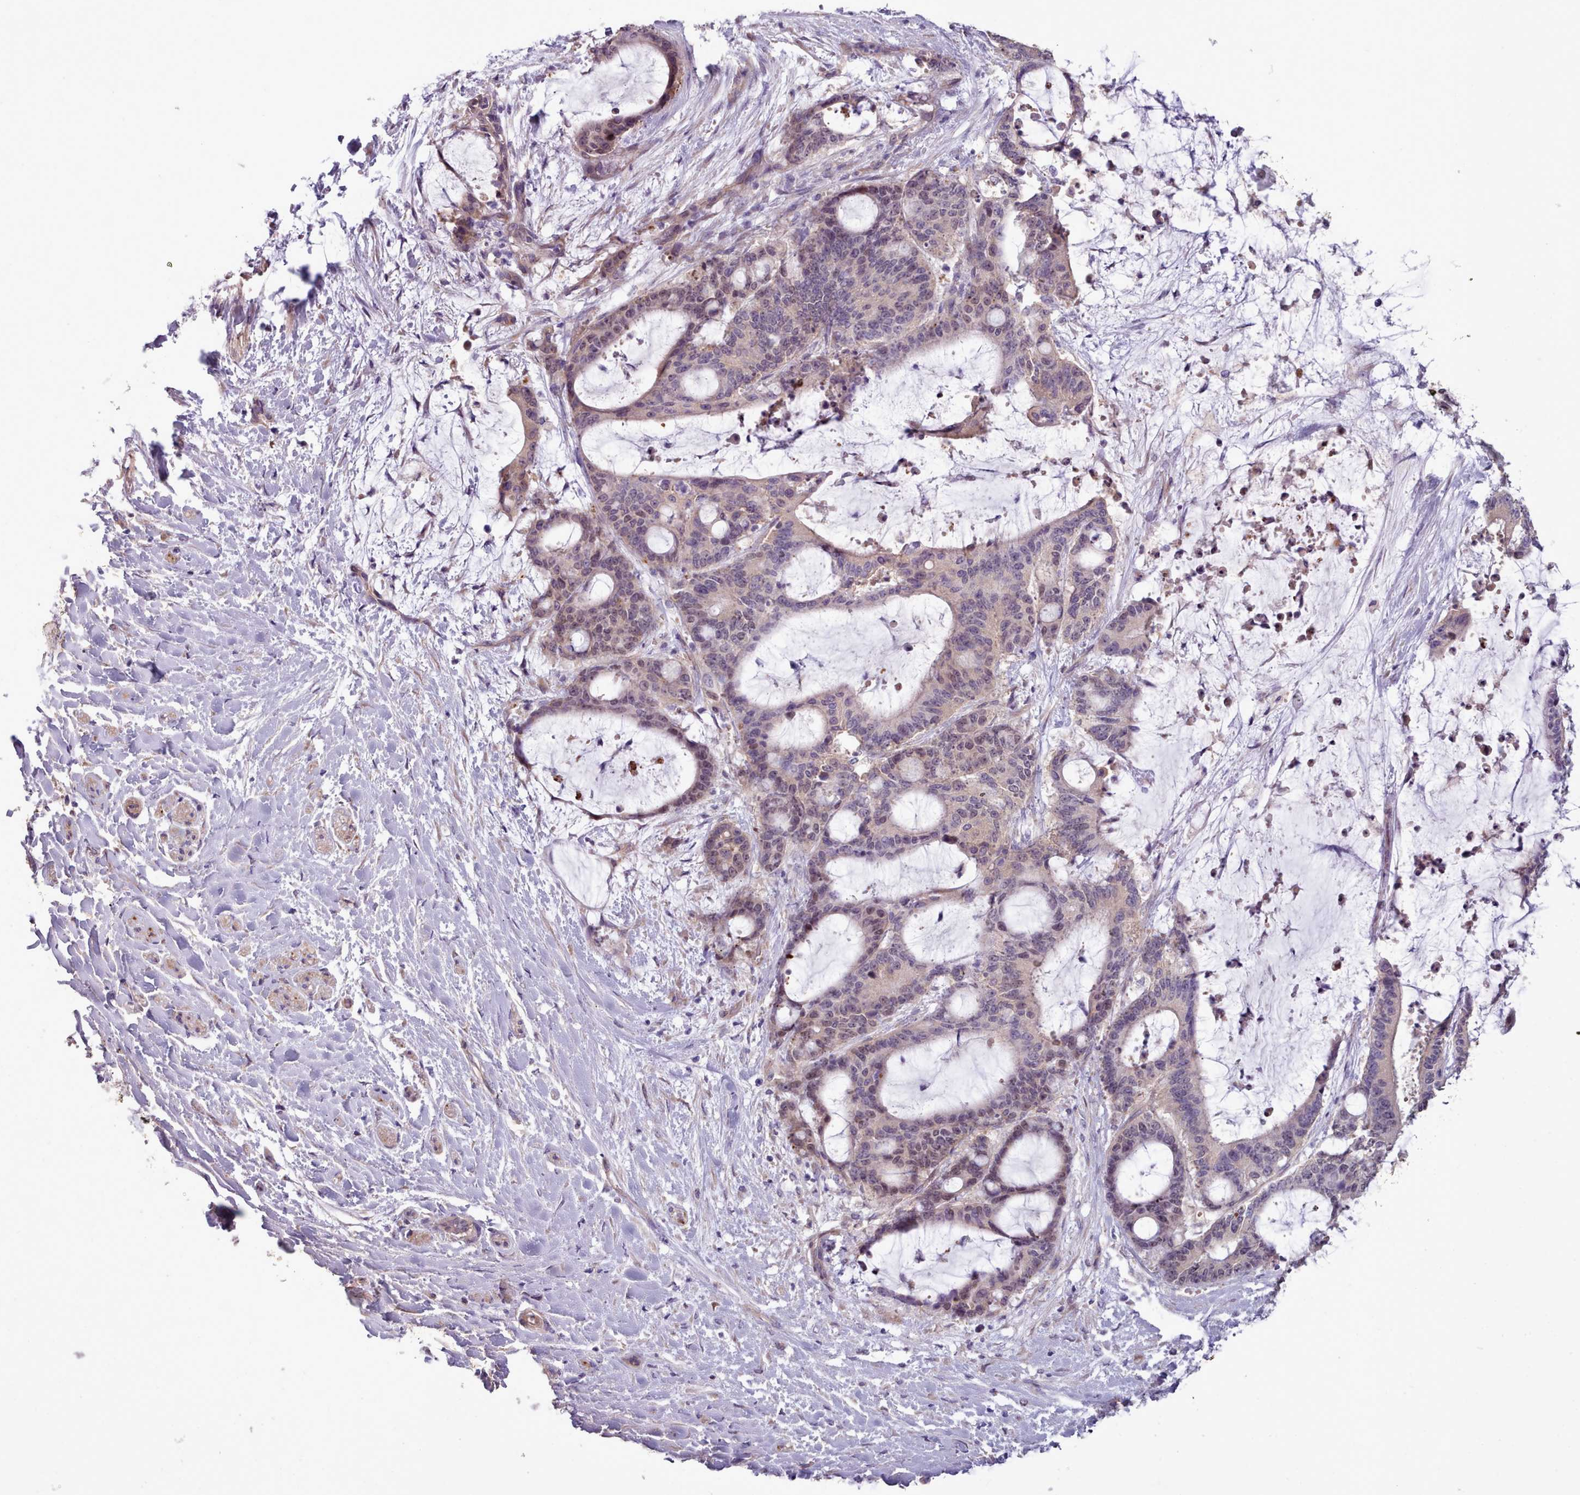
{"staining": {"intensity": "moderate", "quantity": "<25%", "location": "nuclear"}, "tissue": "liver cancer", "cell_type": "Tumor cells", "image_type": "cancer", "snomed": [{"axis": "morphology", "description": "Normal tissue, NOS"}, {"axis": "morphology", "description": "Cholangiocarcinoma"}, {"axis": "topography", "description": "Liver"}, {"axis": "topography", "description": "Peripheral nerve tissue"}], "caption": "Protein staining shows moderate nuclear staining in approximately <25% of tumor cells in cholangiocarcinoma (liver).", "gene": "DPF1", "patient": {"sex": "female", "age": 73}}